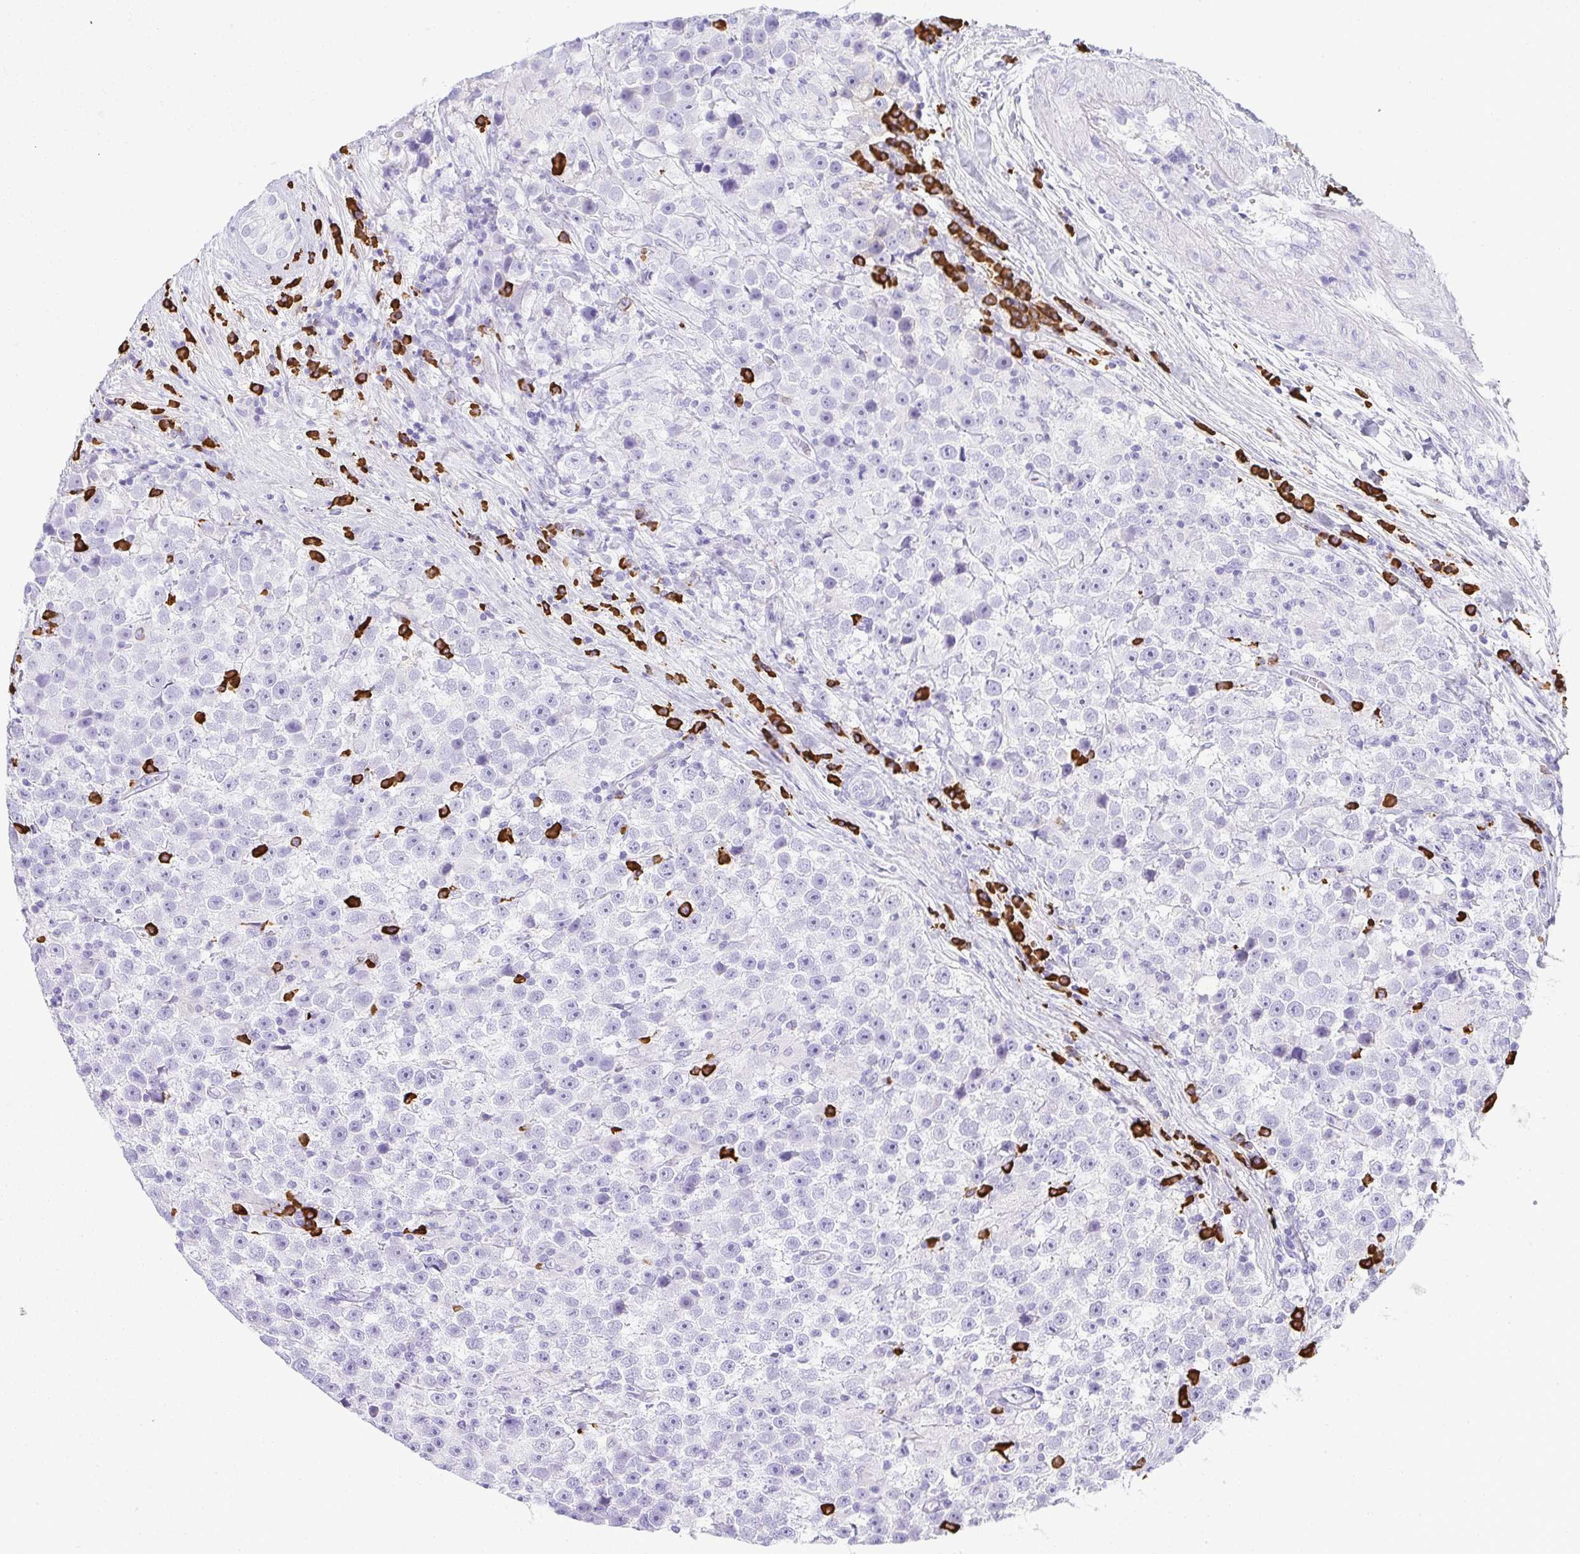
{"staining": {"intensity": "negative", "quantity": "none", "location": "none"}, "tissue": "testis cancer", "cell_type": "Tumor cells", "image_type": "cancer", "snomed": [{"axis": "morphology", "description": "Seminoma, NOS"}, {"axis": "topography", "description": "Testis"}], "caption": "High power microscopy micrograph of an IHC photomicrograph of testis cancer, revealing no significant expression in tumor cells. (DAB immunohistochemistry (IHC) visualized using brightfield microscopy, high magnification).", "gene": "CDADC1", "patient": {"sex": "male", "age": 31}}